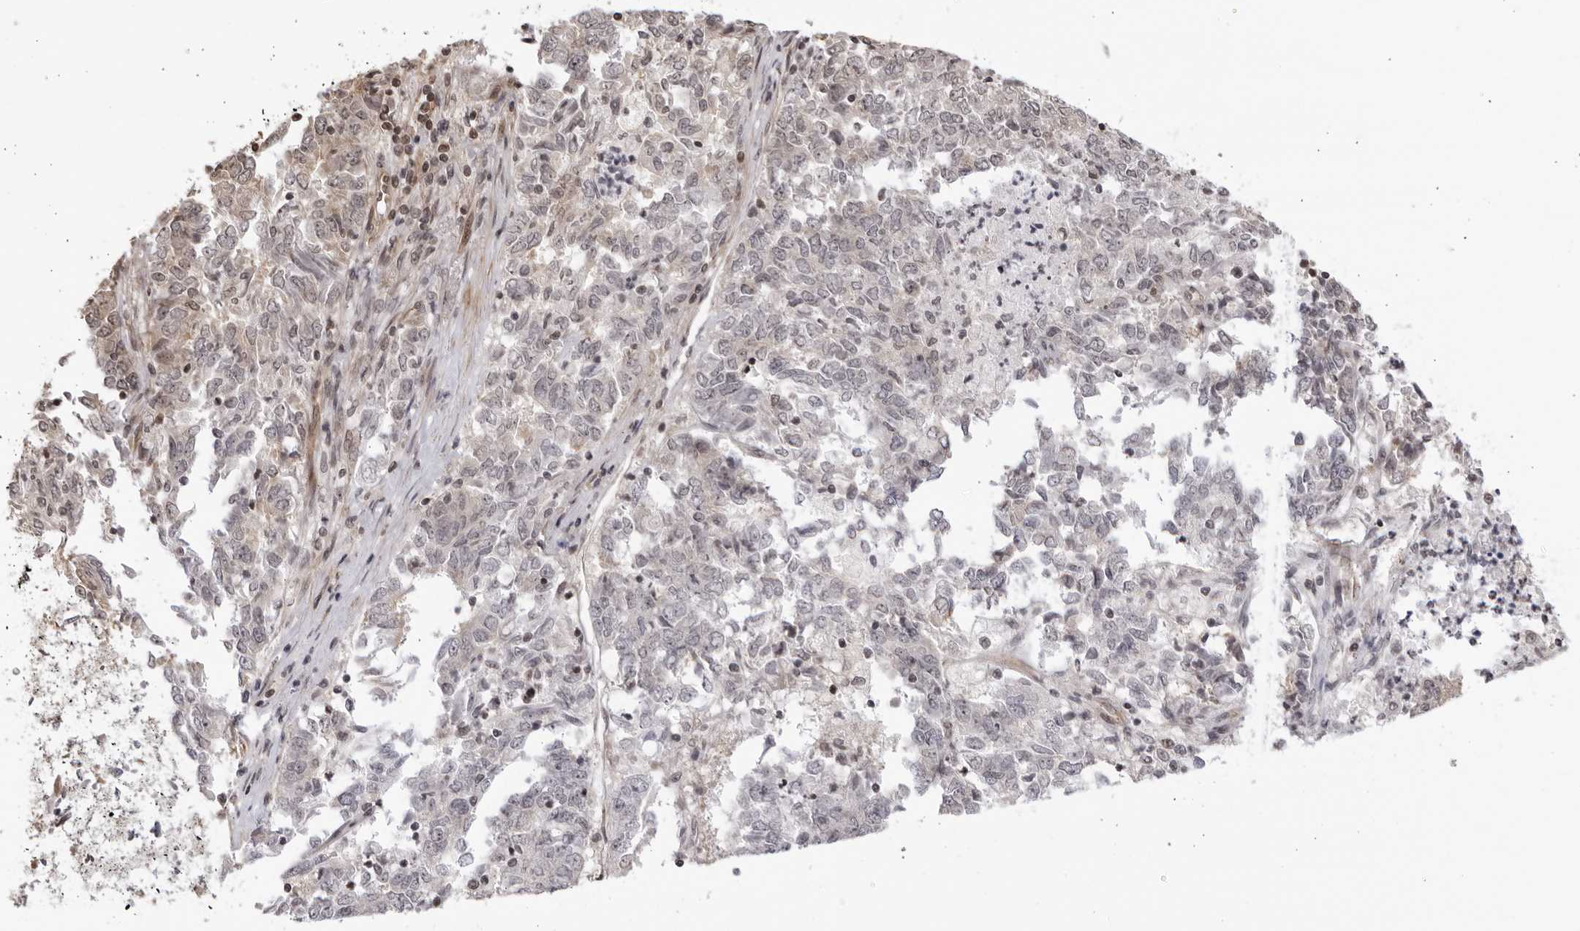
{"staining": {"intensity": "weak", "quantity": "<25%", "location": "cytoplasmic/membranous"}, "tissue": "endometrial cancer", "cell_type": "Tumor cells", "image_type": "cancer", "snomed": [{"axis": "morphology", "description": "Adenocarcinoma, NOS"}, {"axis": "topography", "description": "Endometrium"}], "caption": "Immunohistochemical staining of human endometrial cancer (adenocarcinoma) exhibits no significant positivity in tumor cells. (DAB (3,3'-diaminobenzidine) immunohistochemistry (IHC) visualized using brightfield microscopy, high magnification).", "gene": "CNBD1", "patient": {"sex": "female", "age": 80}}